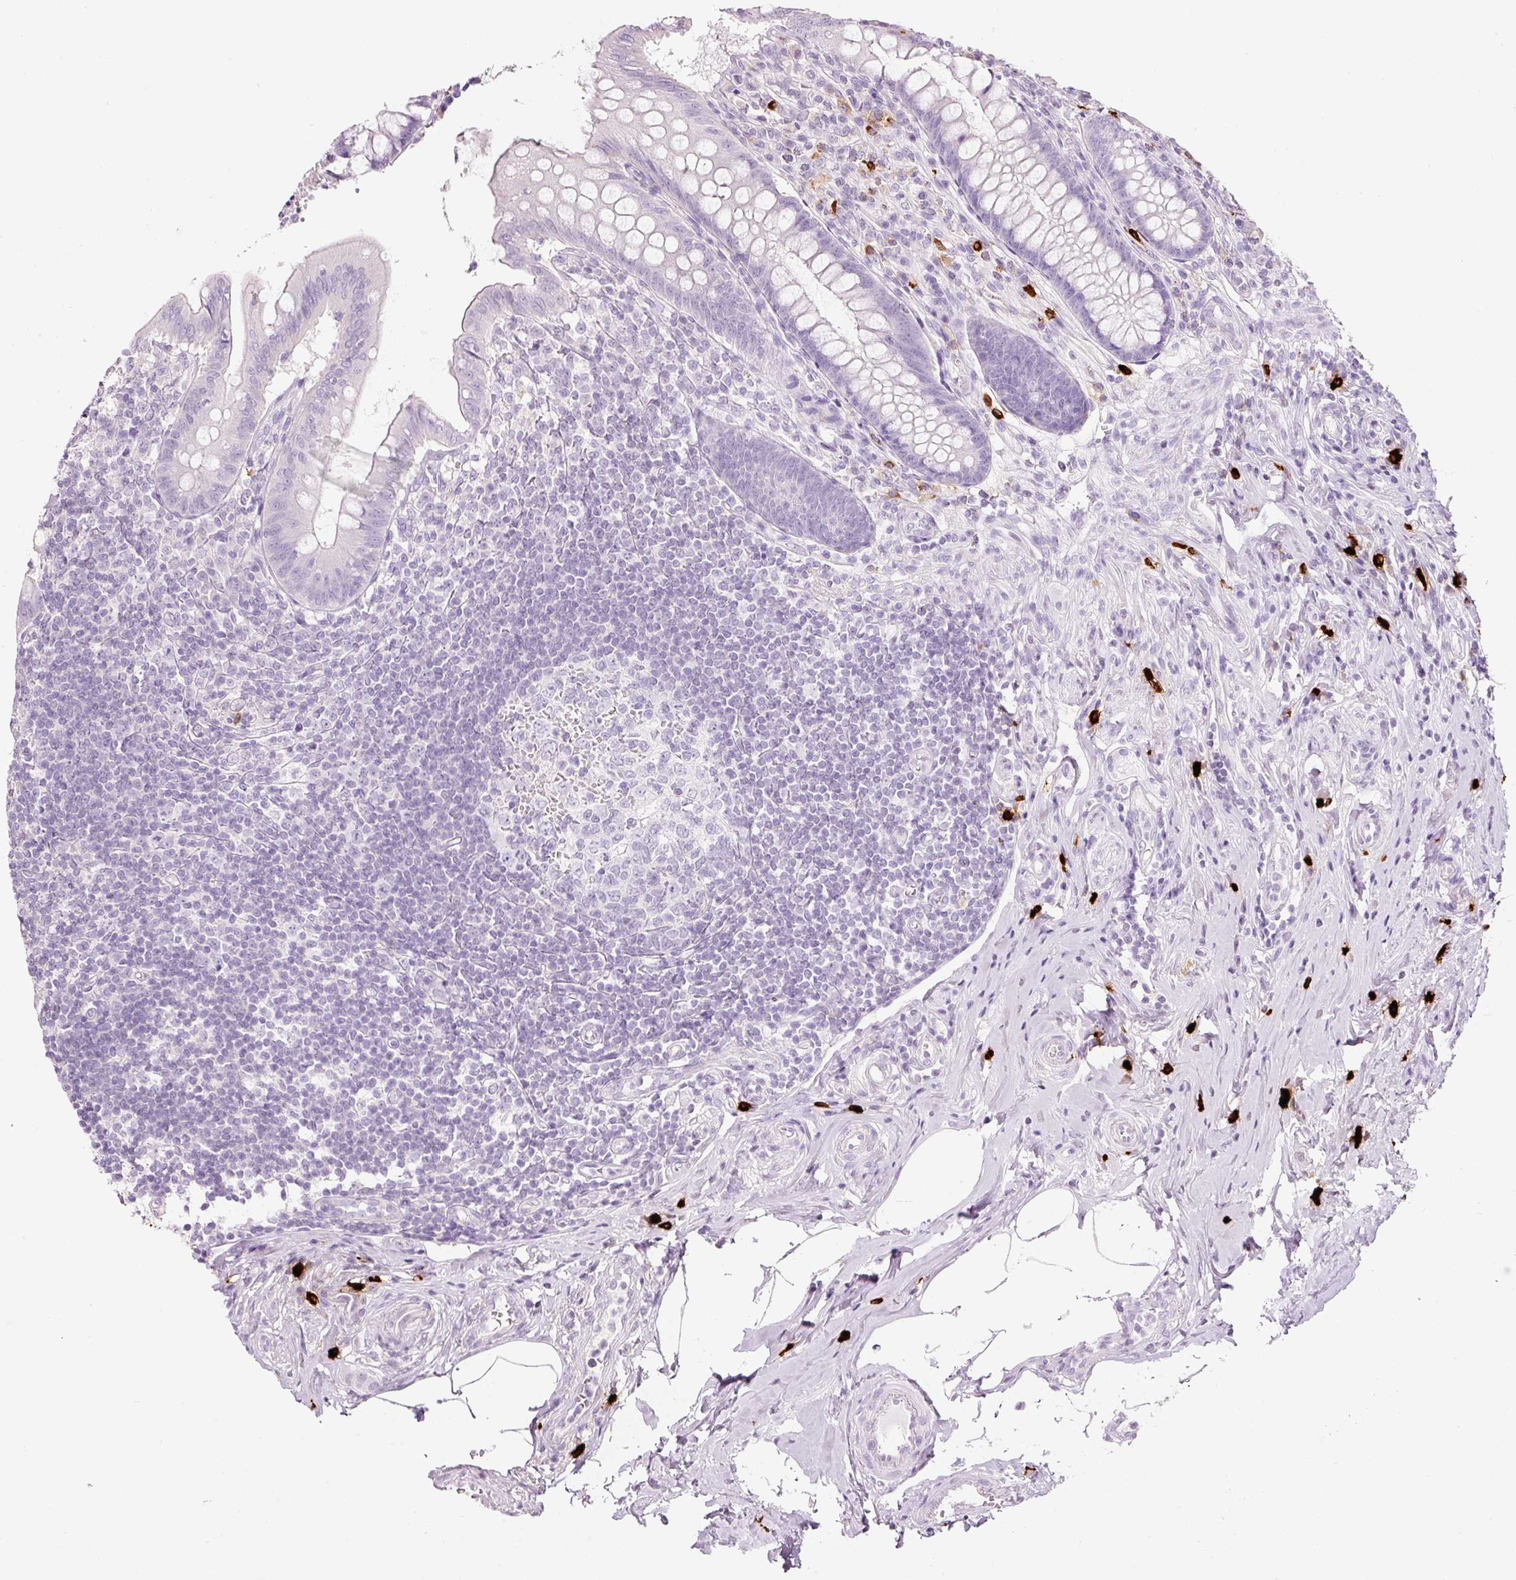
{"staining": {"intensity": "negative", "quantity": "none", "location": "none"}, "tissue": "appendix", "cell_type": "Glandular cells", "image_type": "normal", "snomed": [{"axis": "morphology", "description": "Normal tissue, NOS"}, {"axis": "topography", "description": "Appendix"}], "caption": "Immunohistochemical staining of normal appendix displays no significant positivity in glandular cells.", "gene": "CMA1", "patient": {"sex": "female", "age": 51}}